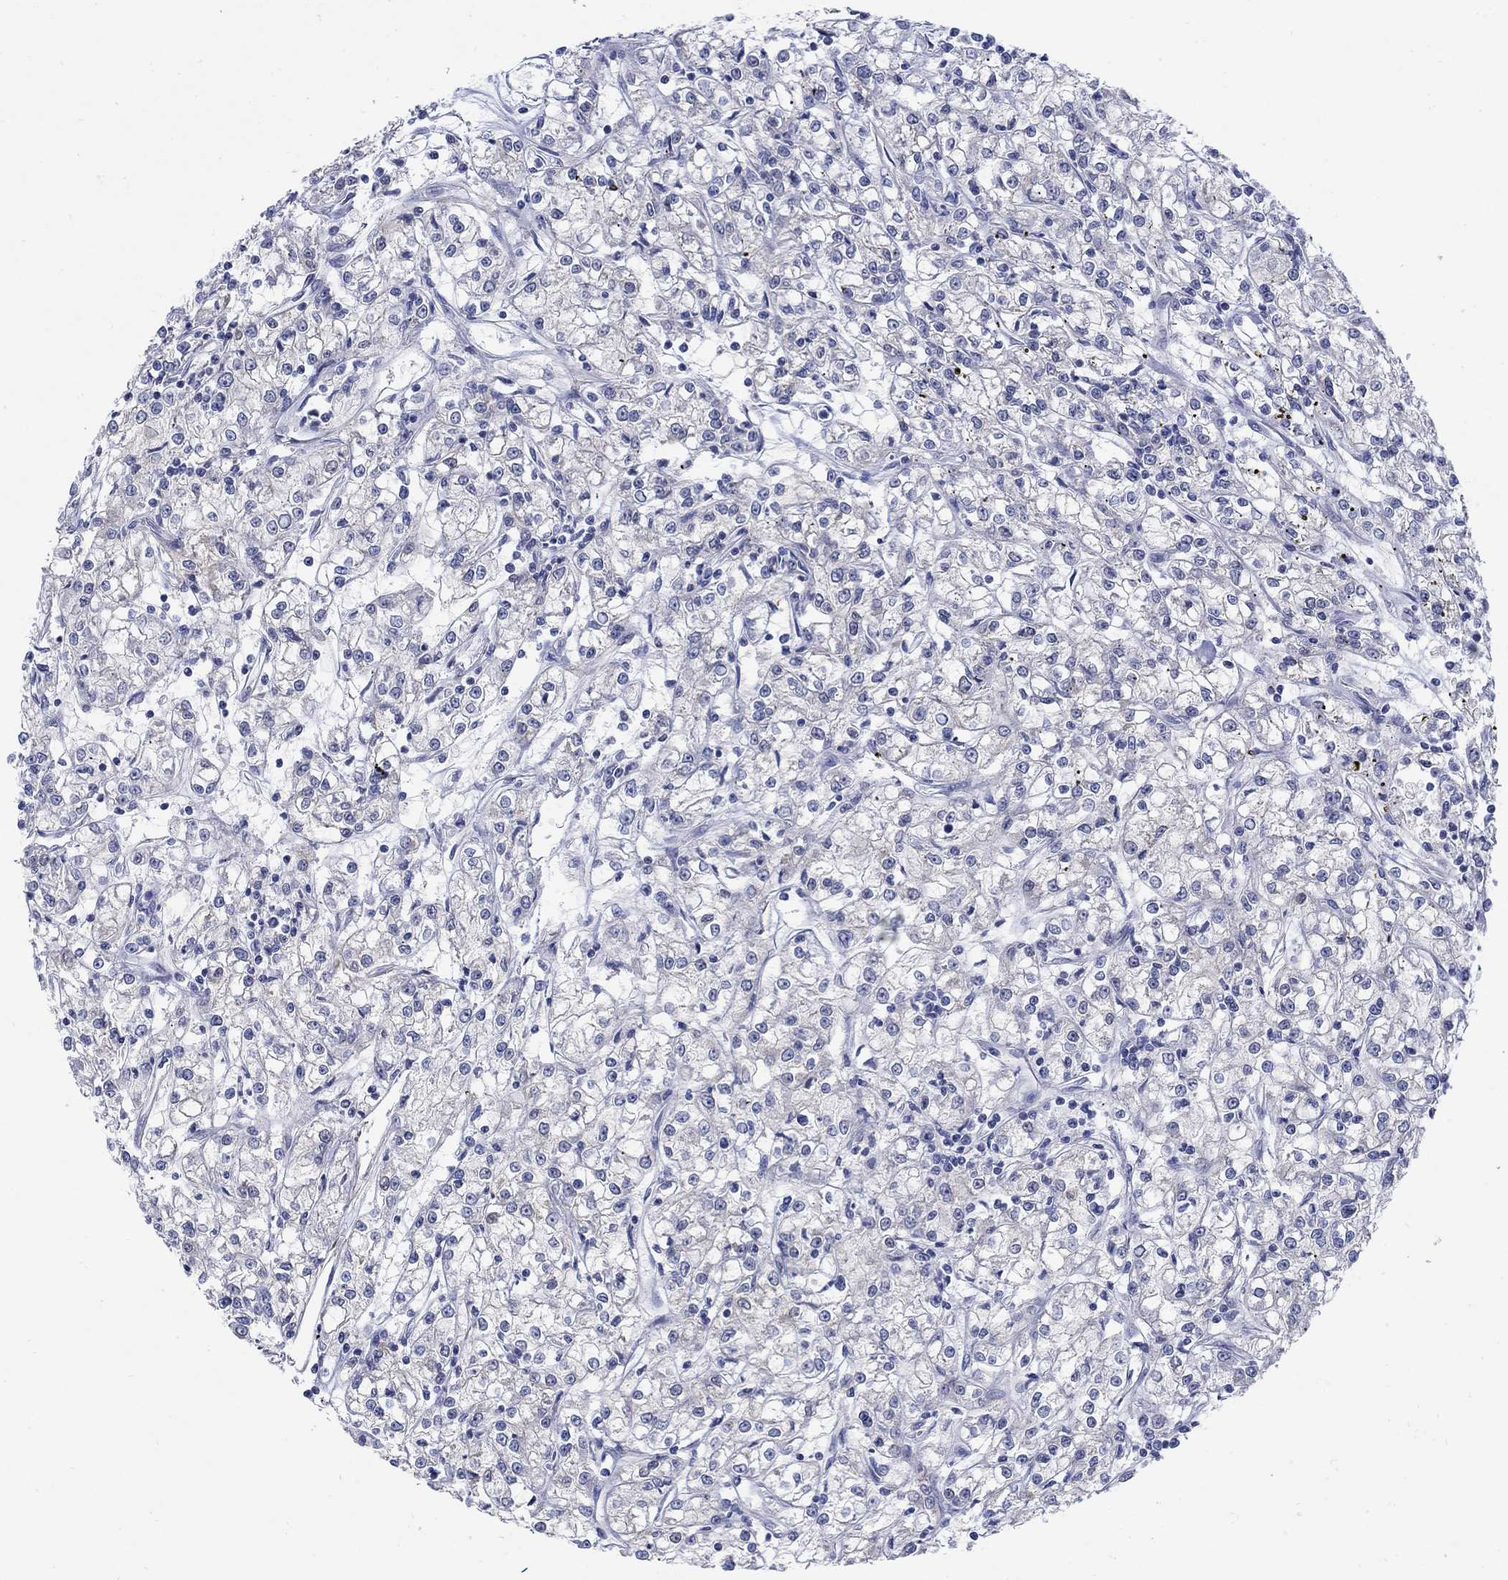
{"staining": {"intensity": "negative", "quantity": "none", "location": "none"}, "tissue": "renal cancer", "cell_type": "Tumor cells", "image_type": "cancer", "snomed": [{"axis": "morphology", "description": "Adenocarcinoma, NOS"}, {"axis": "topography", "description": "Kidney"}], "caption": "DAB immunohistochemical staining of human renal cancer (adenocarcinoma) displays no significant staining in tumor cells.", "gene": "SCN7A", "patient": {"sex": "female", "age": 59}}